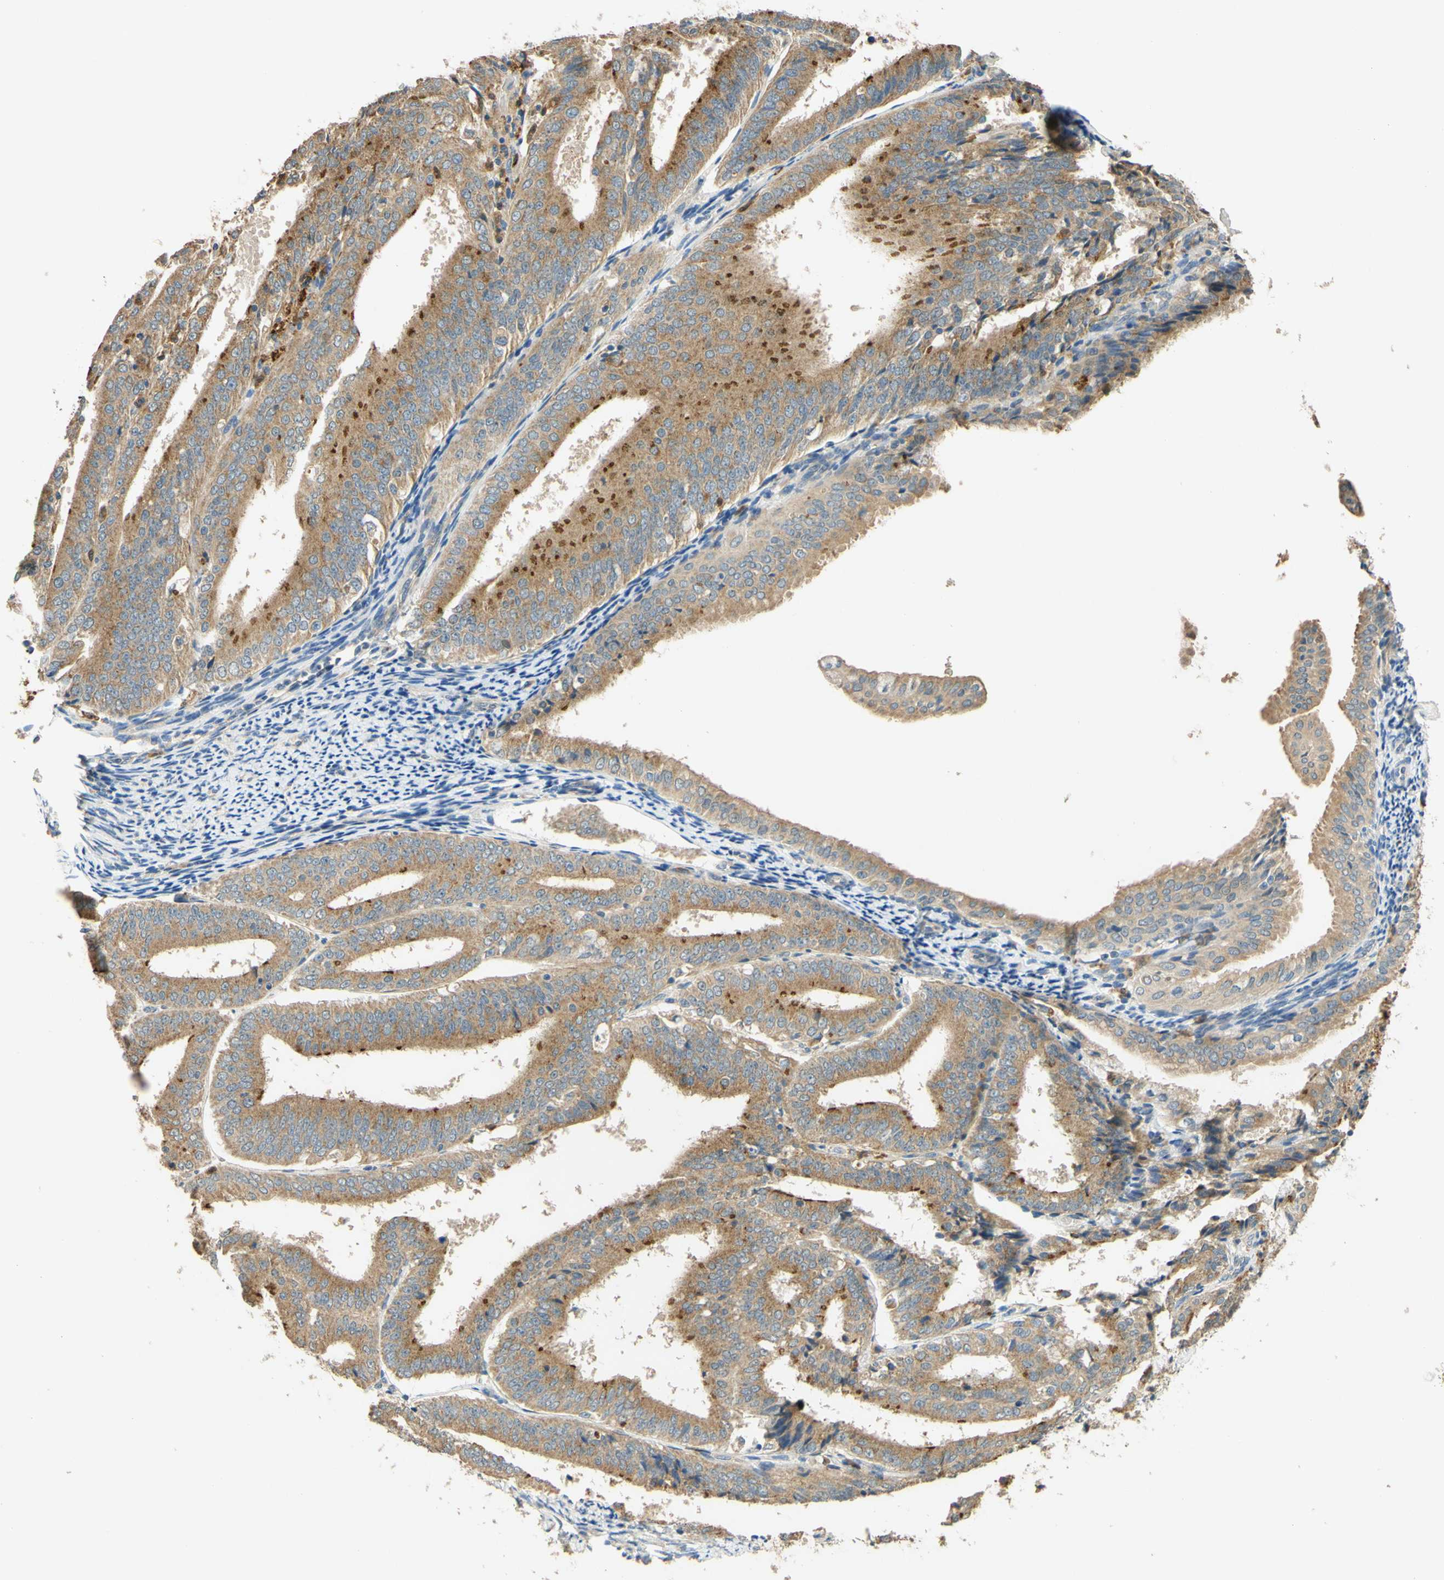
{"staining": {"intensity": "moderate", "quantity": ">75%", "location": "cytoplasmic/membranous"}, "tissue": "endometrial cancer", "cell_type": "Tumor cells", "image_type": "cancer", "snomed": [{"axis": "morphology", "description": "Adenocarcinoma, NOS"}, {"axis": "topography", "description": "Endometrium"}], "caption": "Brown immunohistochemical staining in human endometrial cancer (adenocarcinoma) reveals moderate cytoplasmic/membranous positivity in approximately >75% of tumor cells. The protein is stained brown, and the nuclei are stained in blue (DAB IHC with brightfield microscopy, high magnification).", "gene": "ENTREP2", "patient": {"sex": "female", "age": 63}}